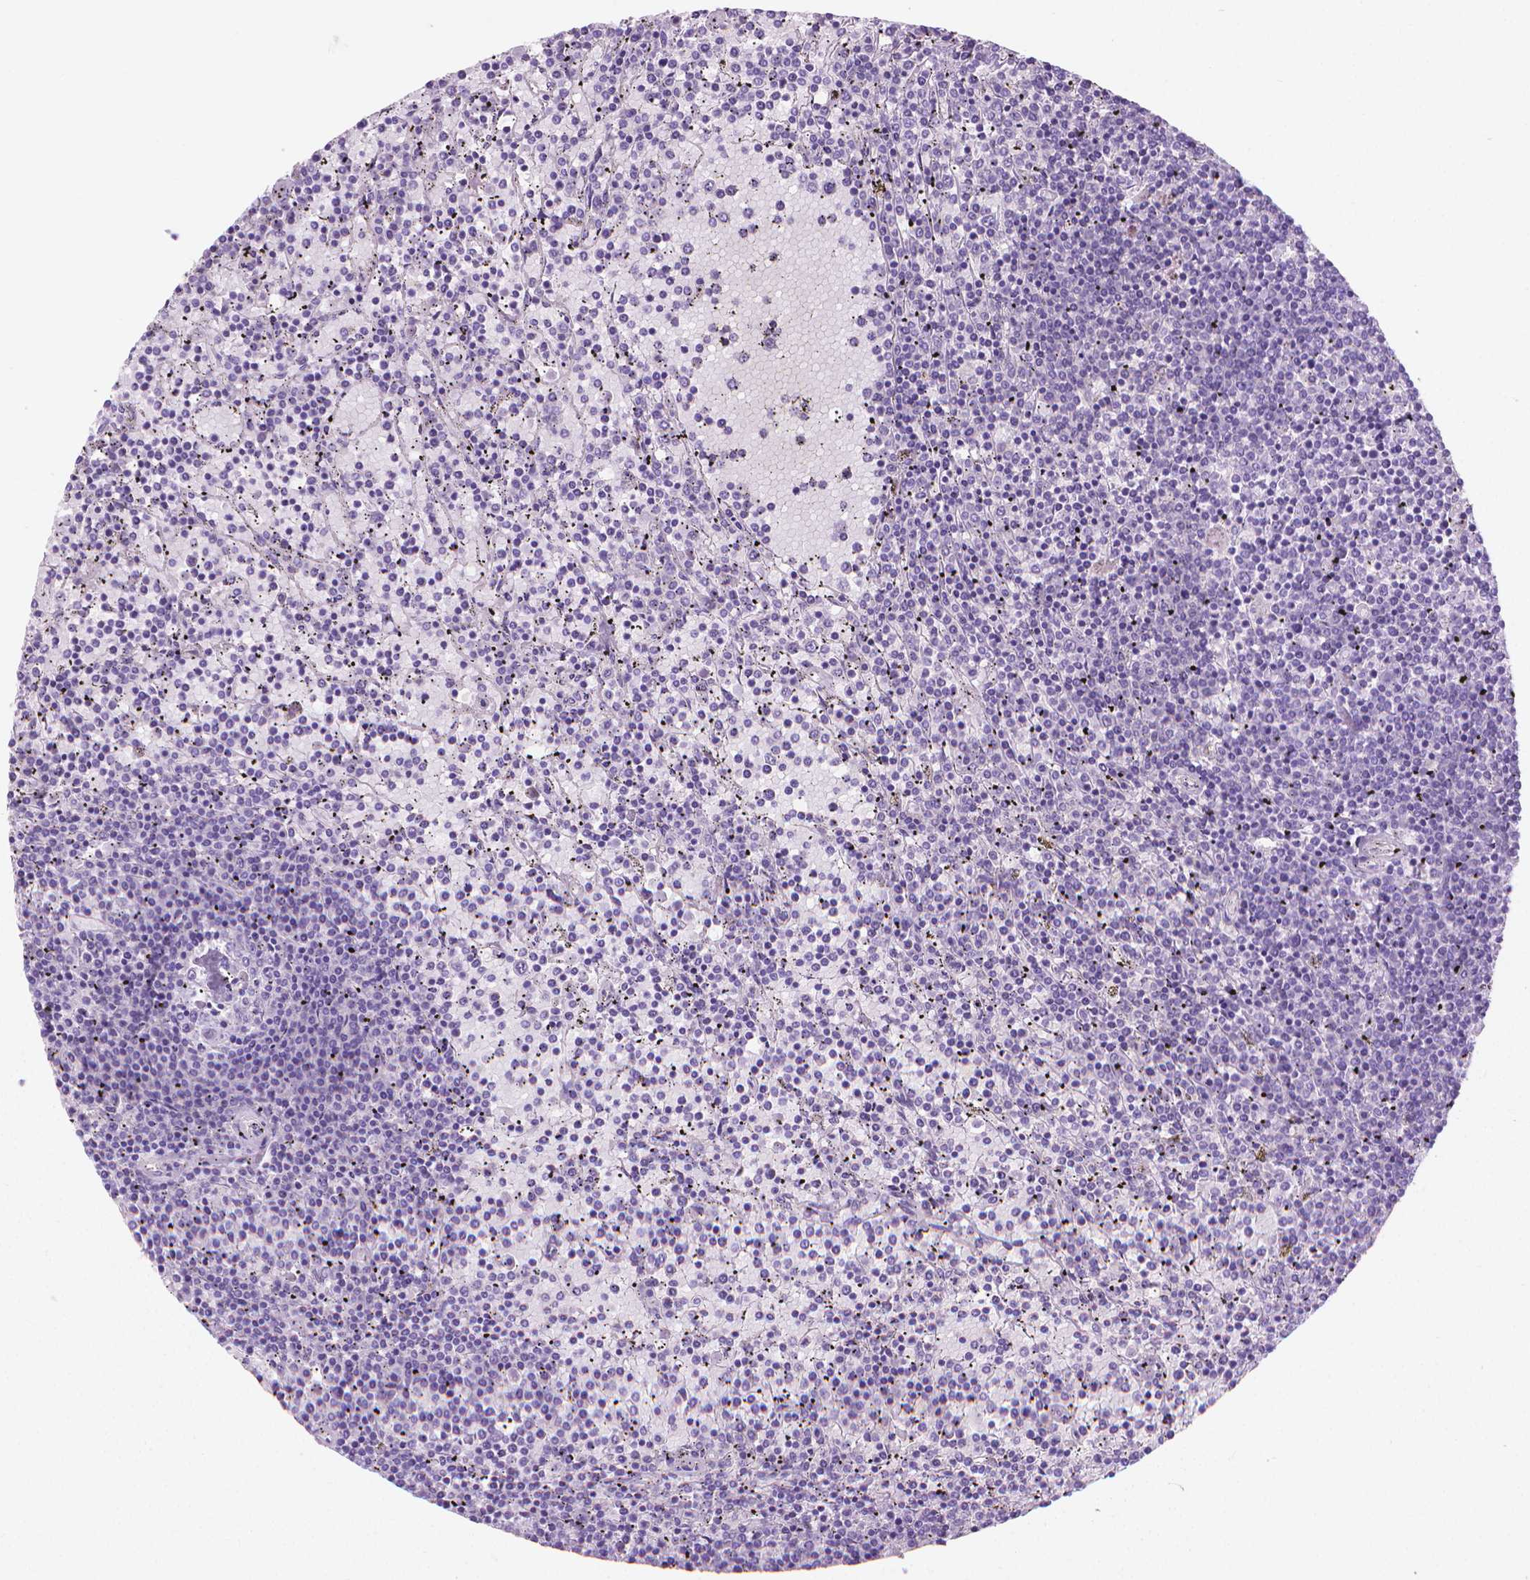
{"staining": {"intensity": "negative", "quantity": "none", "location": "none"}, "tissue": "lymphoma", "cell_type": "Tumor cells", "image_type": "cancer", "snomed": [{"axis": "morphology", "description": "Malignant lymphoma, non-Hodgkin's type, Low grade"}, {"axis": "topography", "description": "Spleen"}], "caption": "Micrograph shows no significant protein staining in tumor cells of lymphoma. (DAB (3,3'-diaminobenzidine) immunohistochemistry with hematoxylin counter stain).", "gene": "FASN", "patient": {"sex": "female", "age": 77}}